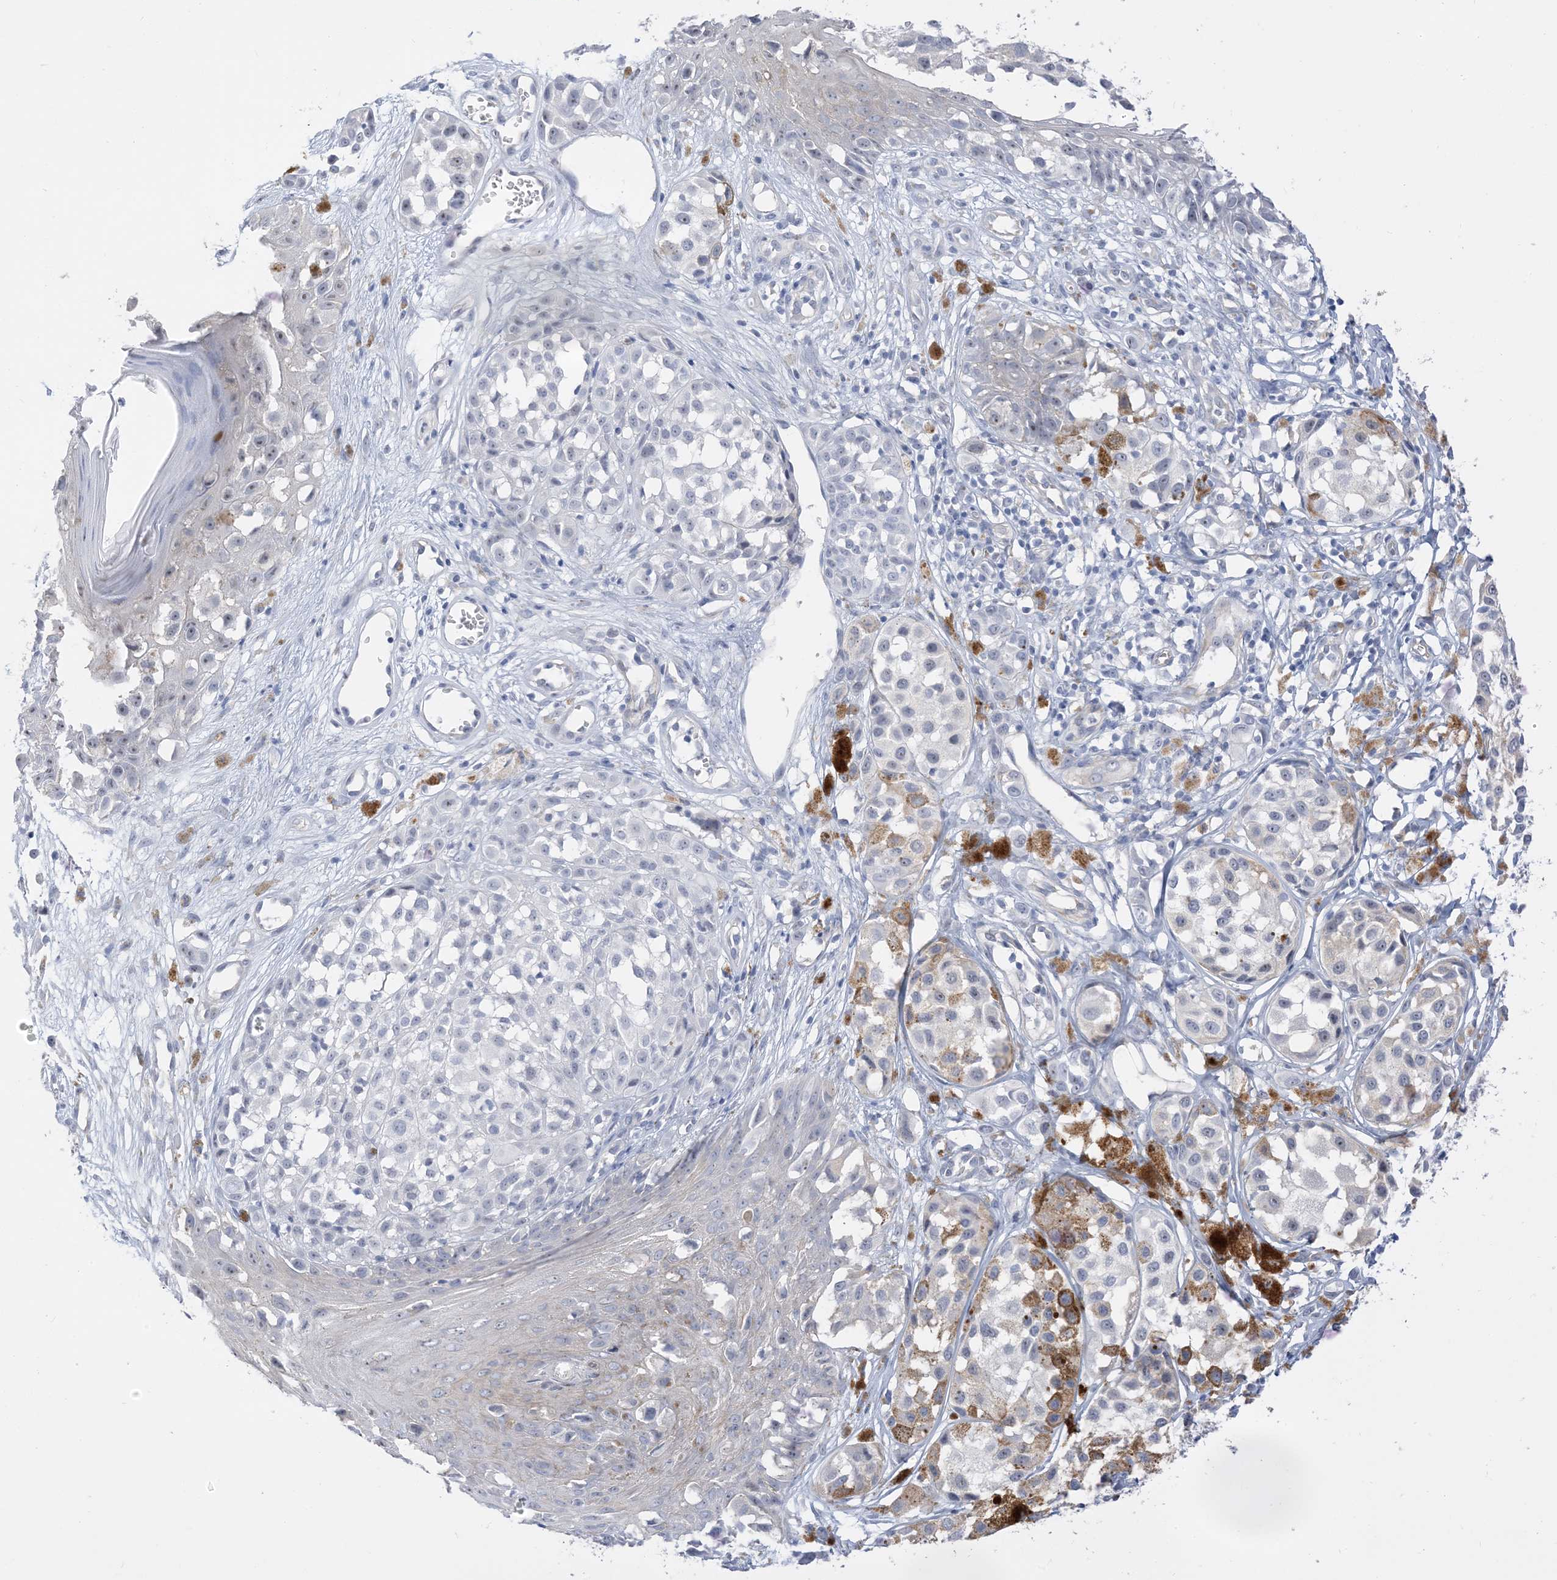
{"staining": {"intensity": "negative", "quantity": "none", "location": "none"}, "tissue": "melanoma", "cell_type": "Tumor cells", "image_type": "cancer", "snomed": [{"axis": "morphology", "description": "Malignant melanoma, NOS"}, {"axis": "topography", "description": "Skin of leg"}], "caption": "The image shows no significant staining in tumor cells of melanoma.", "gene": "IL36B", "patient": {"sex": "female", "age": 72}}